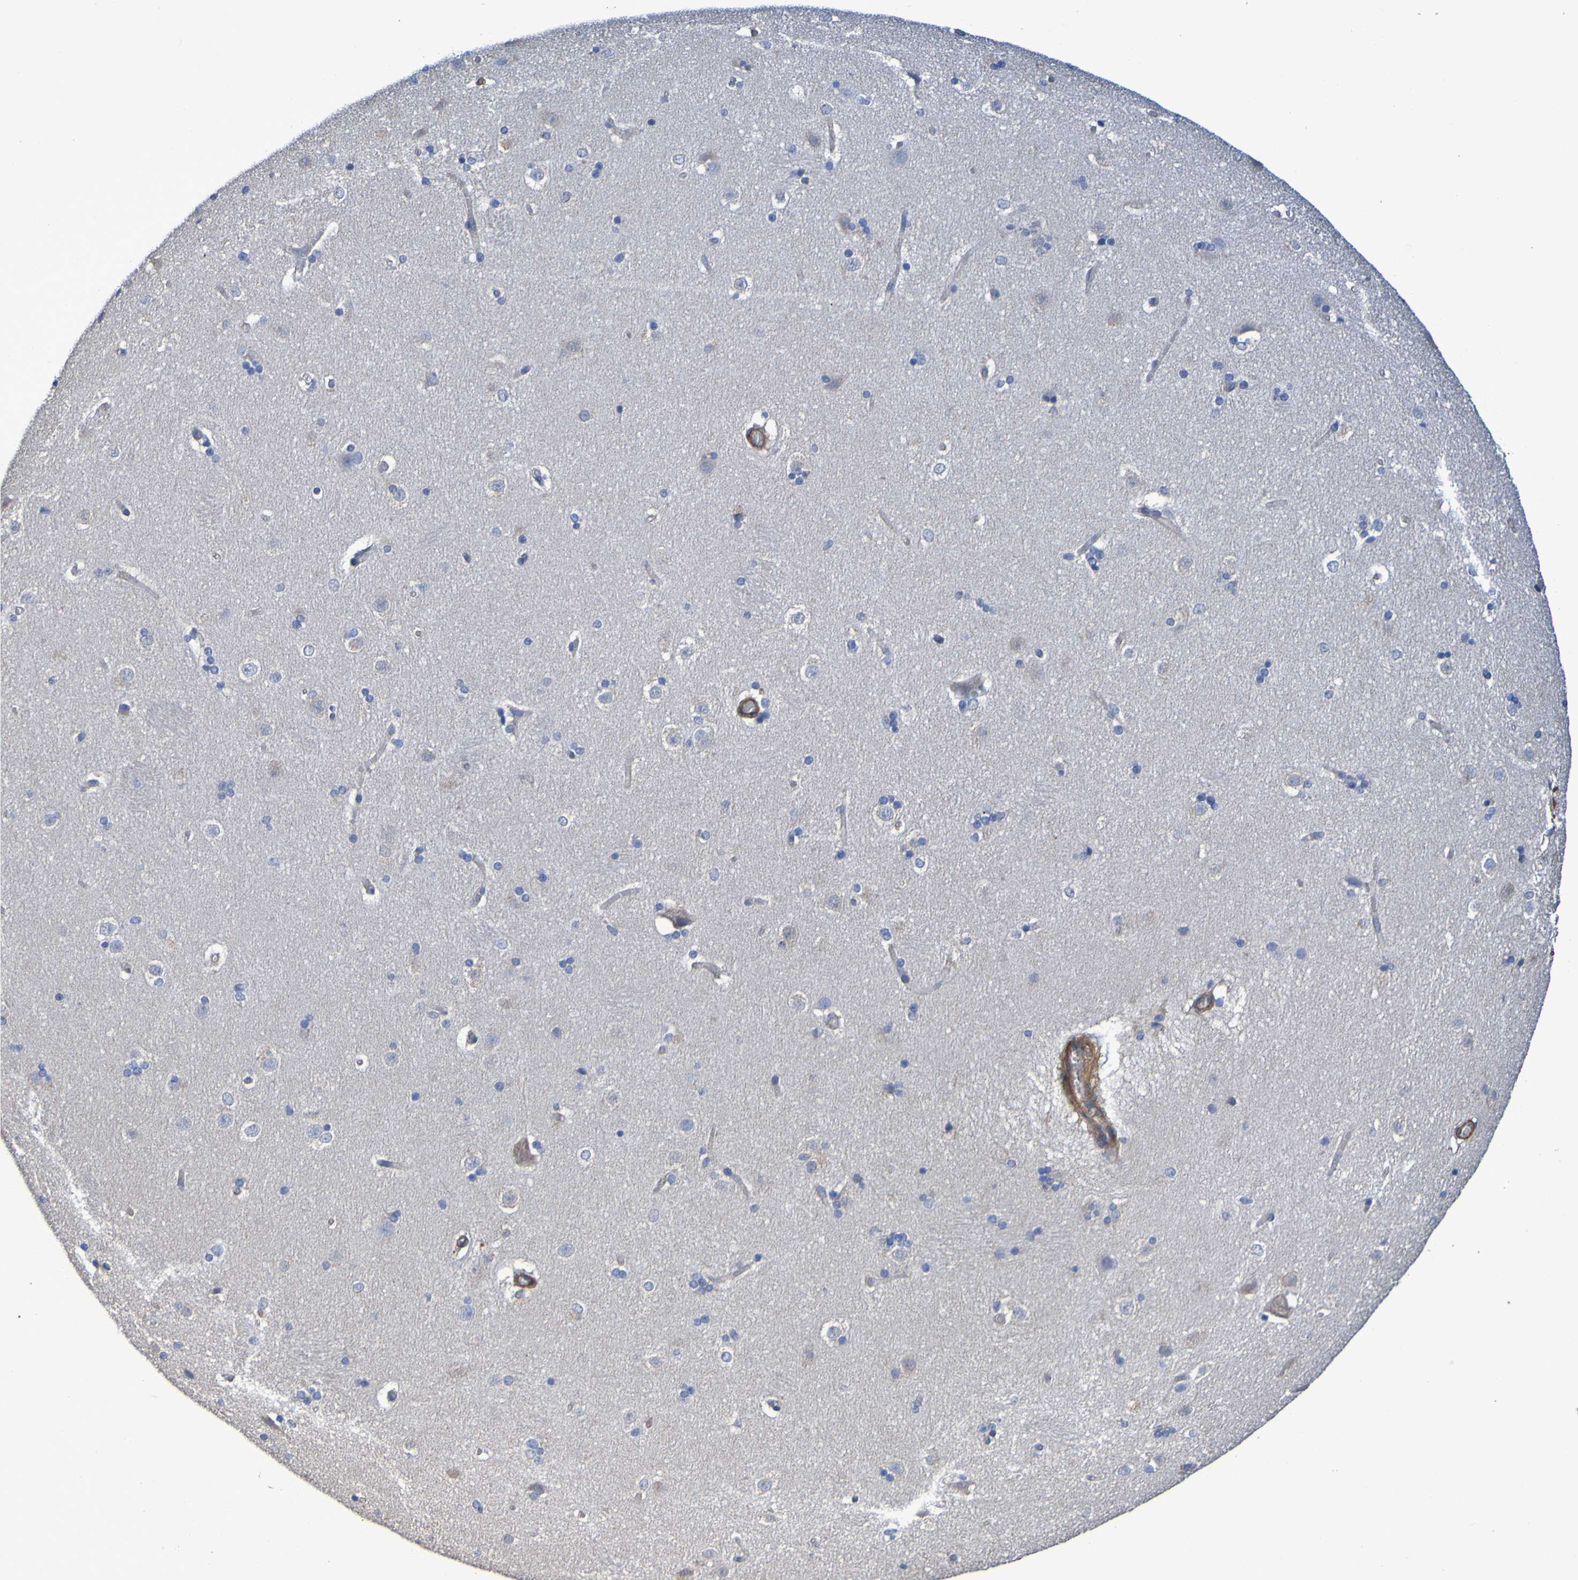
{"staining": {"intensity": "weak", "quantity": "<25%", "location": "cytoplasmic/membranous"}, "tissue": "caudate", "cell_type": "Glial cells", "image_type": "normal", "snomed": [{"axis": "morphology", "description": "Normal tissue, NOS"}, {"axis": "topography", "description": "Lateral ventricle wall"}], "caption": "IHC micrograph of normal caudate: human caudate stained with DAB (3,3'-diaminobenzidine) reveals no significant protein staining in glial cells.", "gene": "SRPRB", "patient": {"sex": "female", "age": 19}}